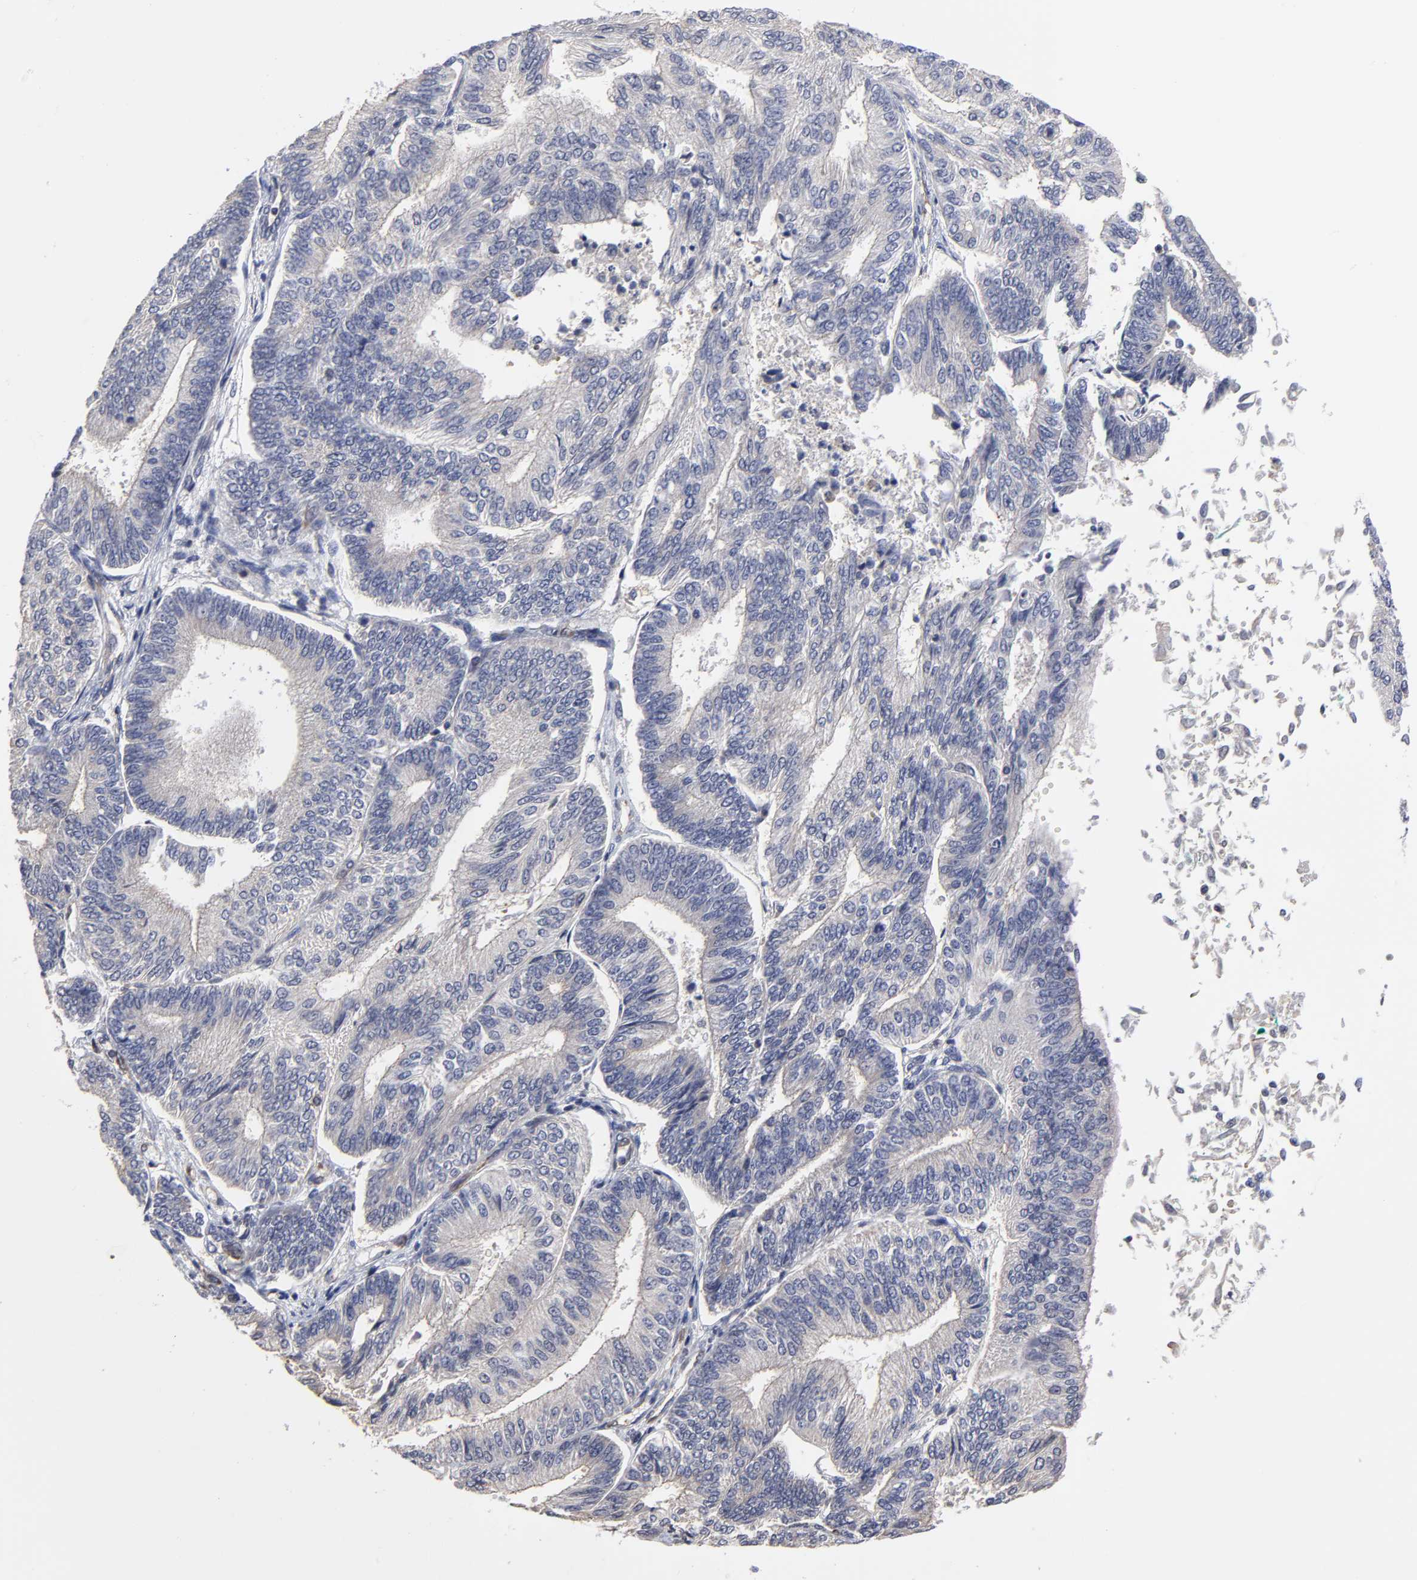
{"staining": {"intensity": "weak", "quantity": ">75%", "location": "cytoplasmic/membranous"}, "tissue": "endometrial cancer", "cell_type": "Tumor cells", "image_type": "cancer", "snomed": [{"axis": "morphology", "description": "Adenocarcinoma, NOS"}, {"axis": "topography", "description": "Endometrium"}], "caption": "Approximately >75% of tumor cells in human endometrial cancer demonstrate weak cytoplasmic/membranous protein staining as visualized by brown immunohistochemical staining.", "gene": "ZNF157", "patient": {"sex": "female", "age": 55}}